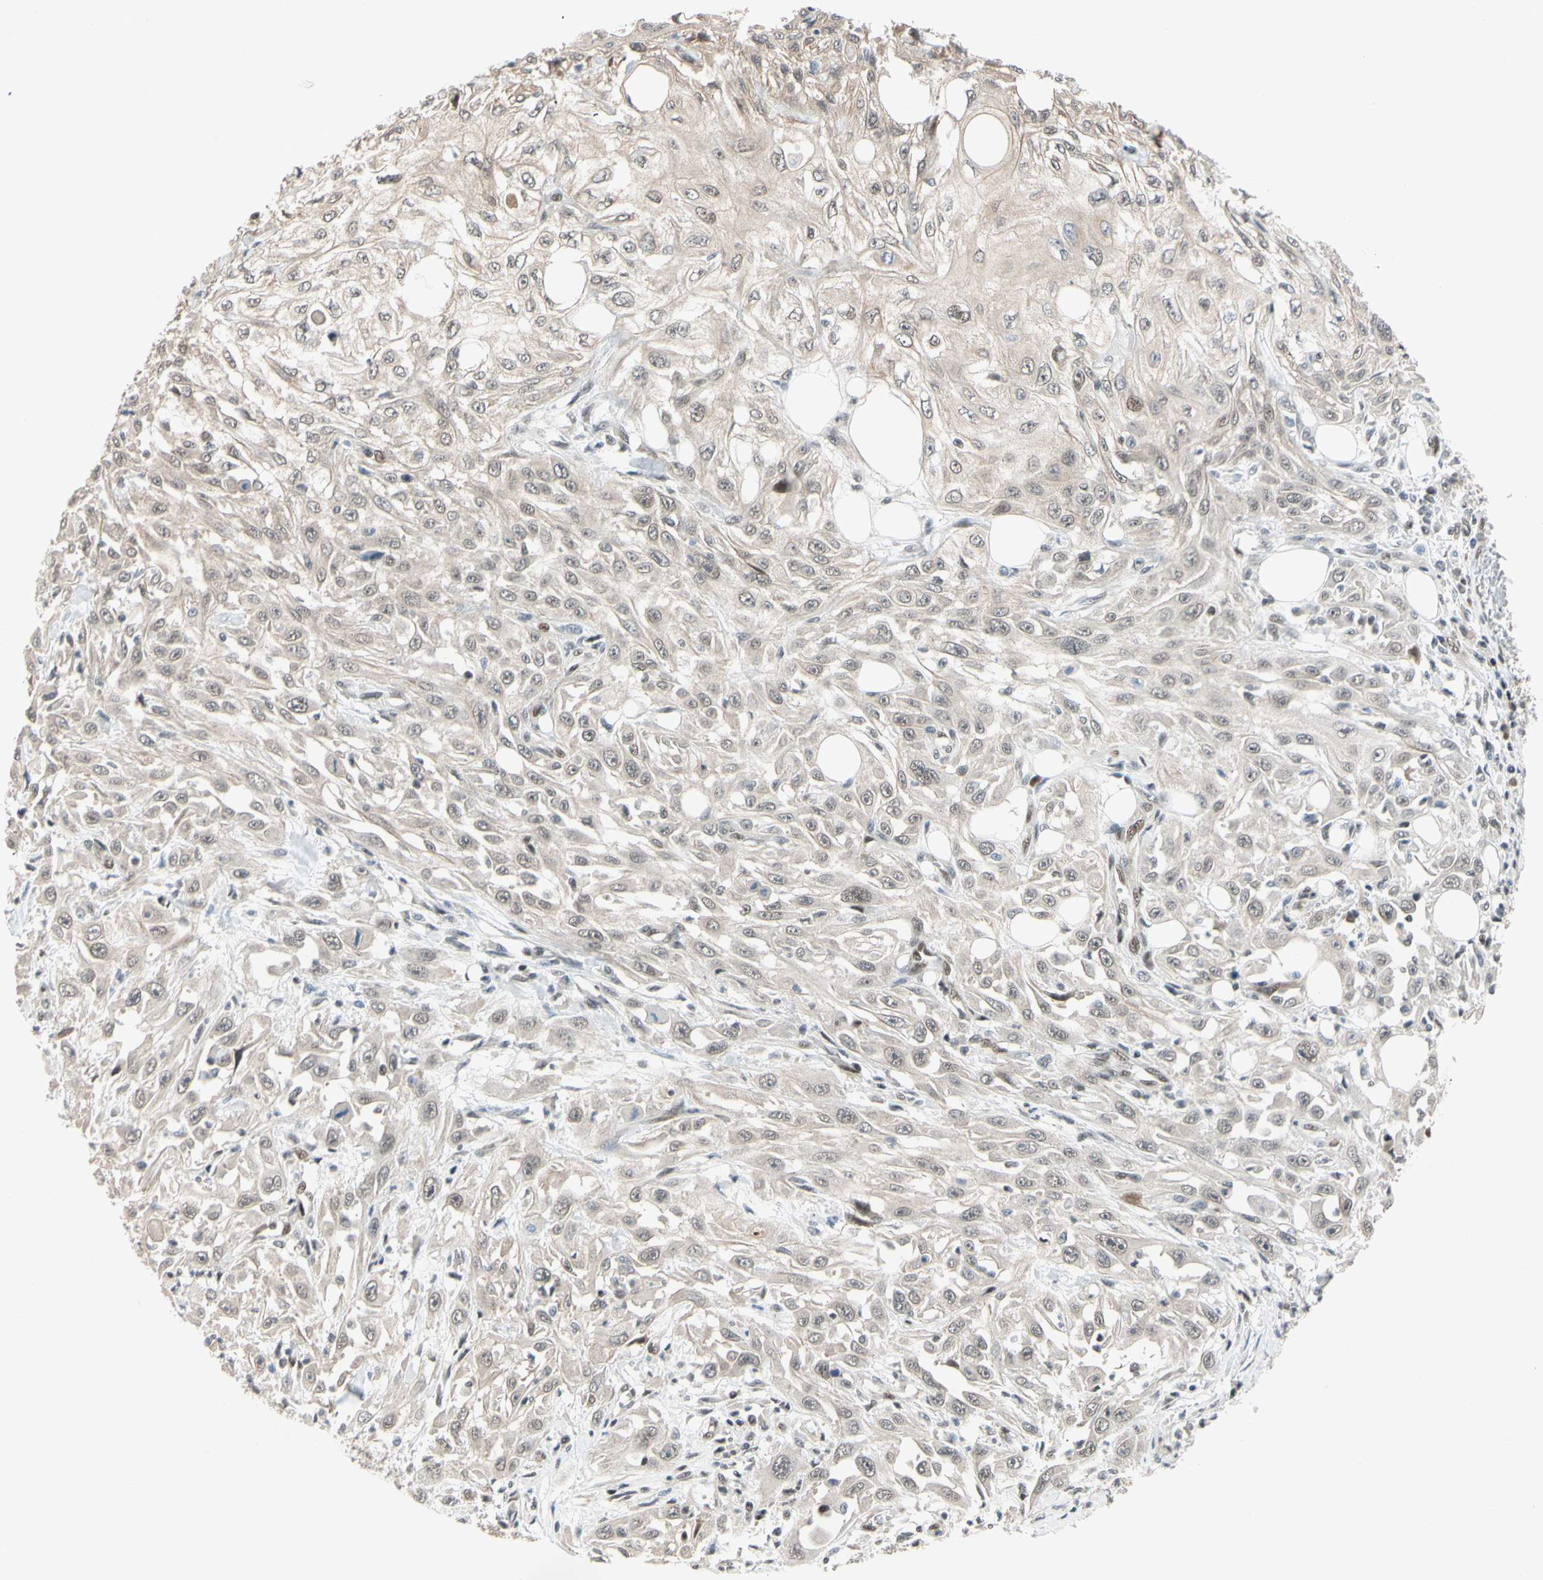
{"staining": {"intensity": "weak", "quantity": "<25%", "location": "cytoplasmic/membranous"}, "tissue": "skin cancer", "cell_type": "Tumor cells", "image_type": "cancer", "snomed": [{"axis": "morphology", "description": "Squamous cell carcinoma, NOS"}, {"axis": "topography", "description": "Skin"}], "caption": "Tumor cells are negative for brown protein staining in squamous cell carcinoma (skin).", "gene": "TAF4", "patient": {"sex": "male", "age": 75}}